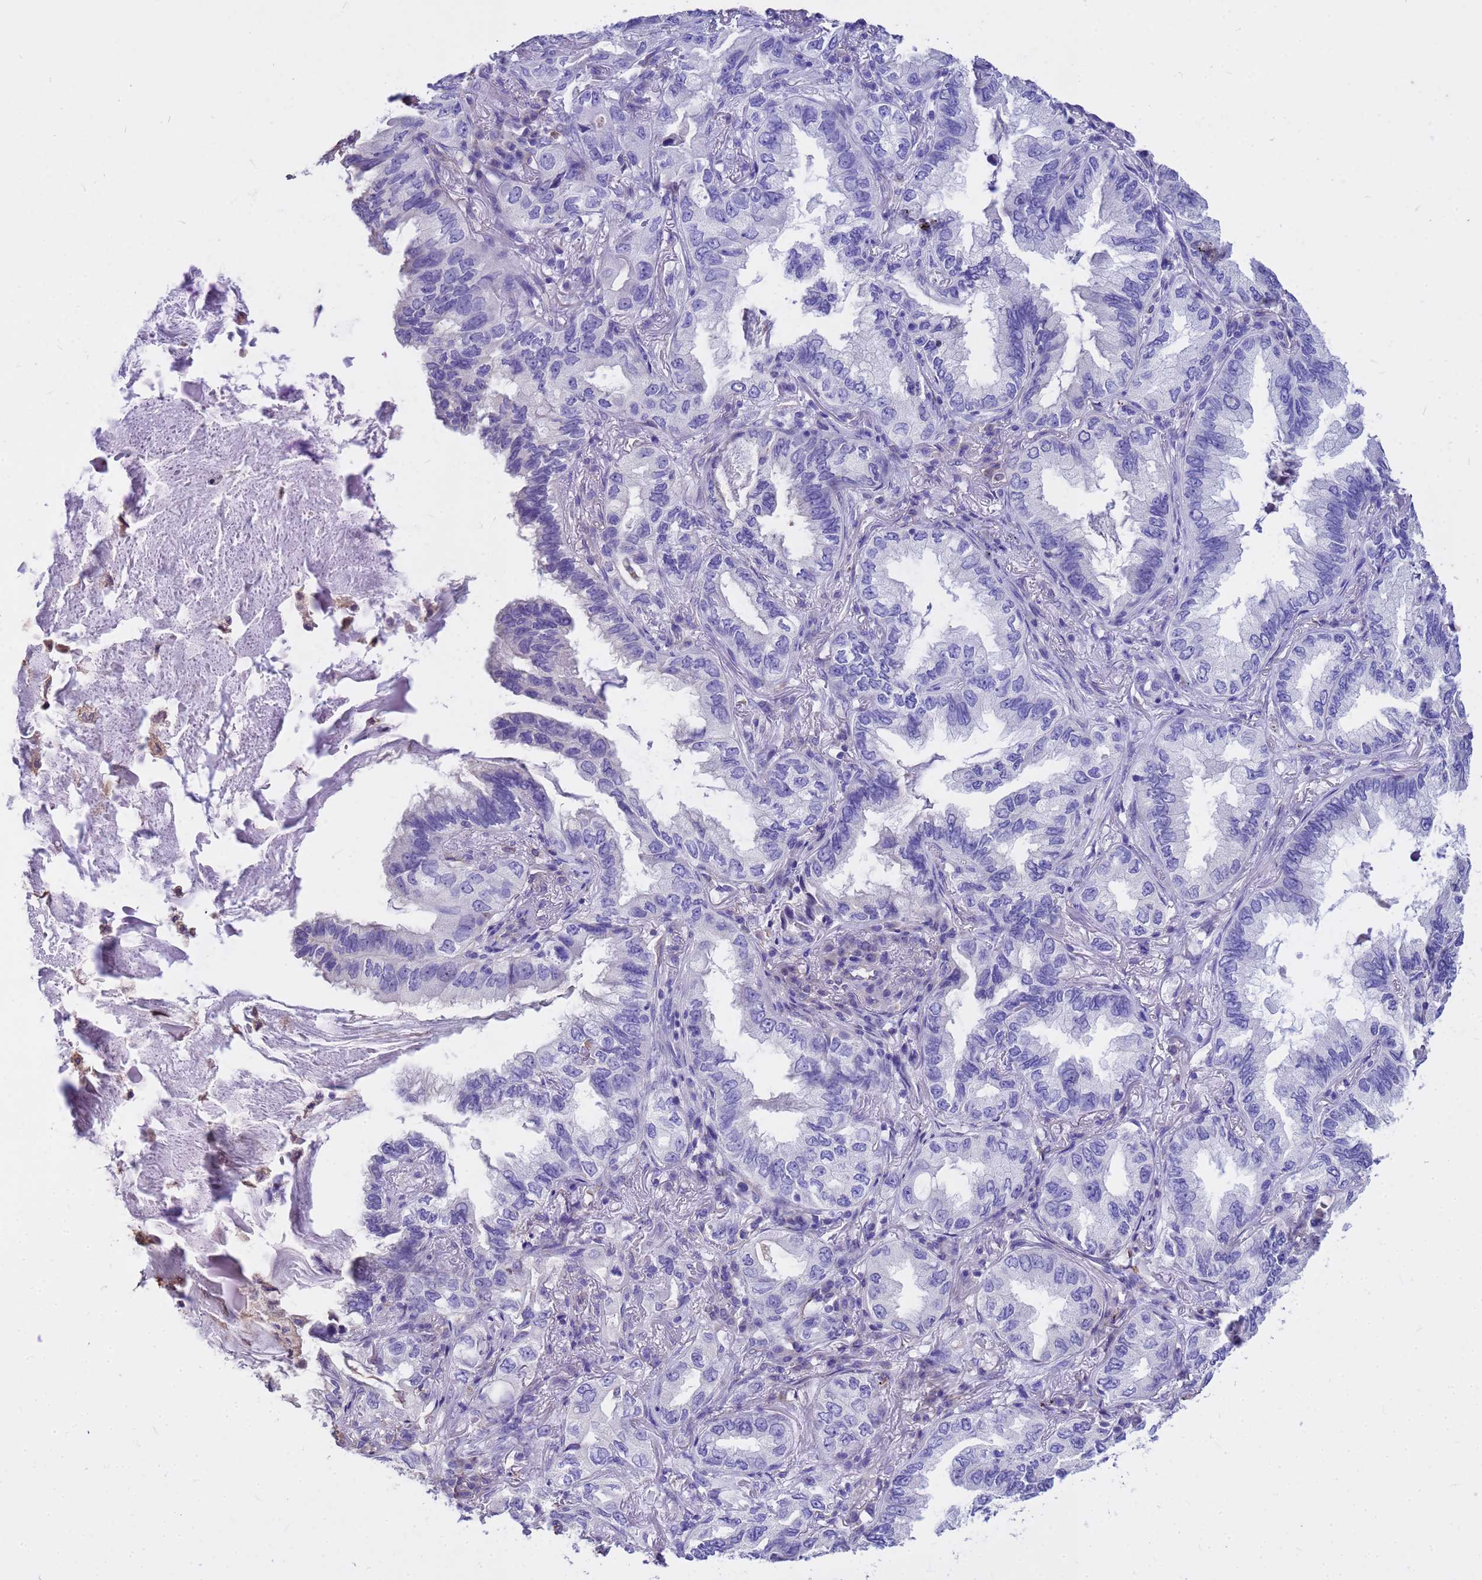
{"staining": {"intensity": "negative", "quantity": "none", "location": "none"}, "tissue": "lung cancer", "cell_type": "Tumor cells", "image_type": "cancer", "snomed": [{"axis": "morphology", "description": "Adenocarcinoma, NOS"}, {"axis": "topography", "description": "Lung"}], "caption": "High power microscopy histopathology image of an immunohistochemistry (IHC) histopathology image of lung adenocarcinoma, revealing no significant staining in tumor cells.", "gene": "TCEAL3", "patient": {"sex": "female", "age": 69}}